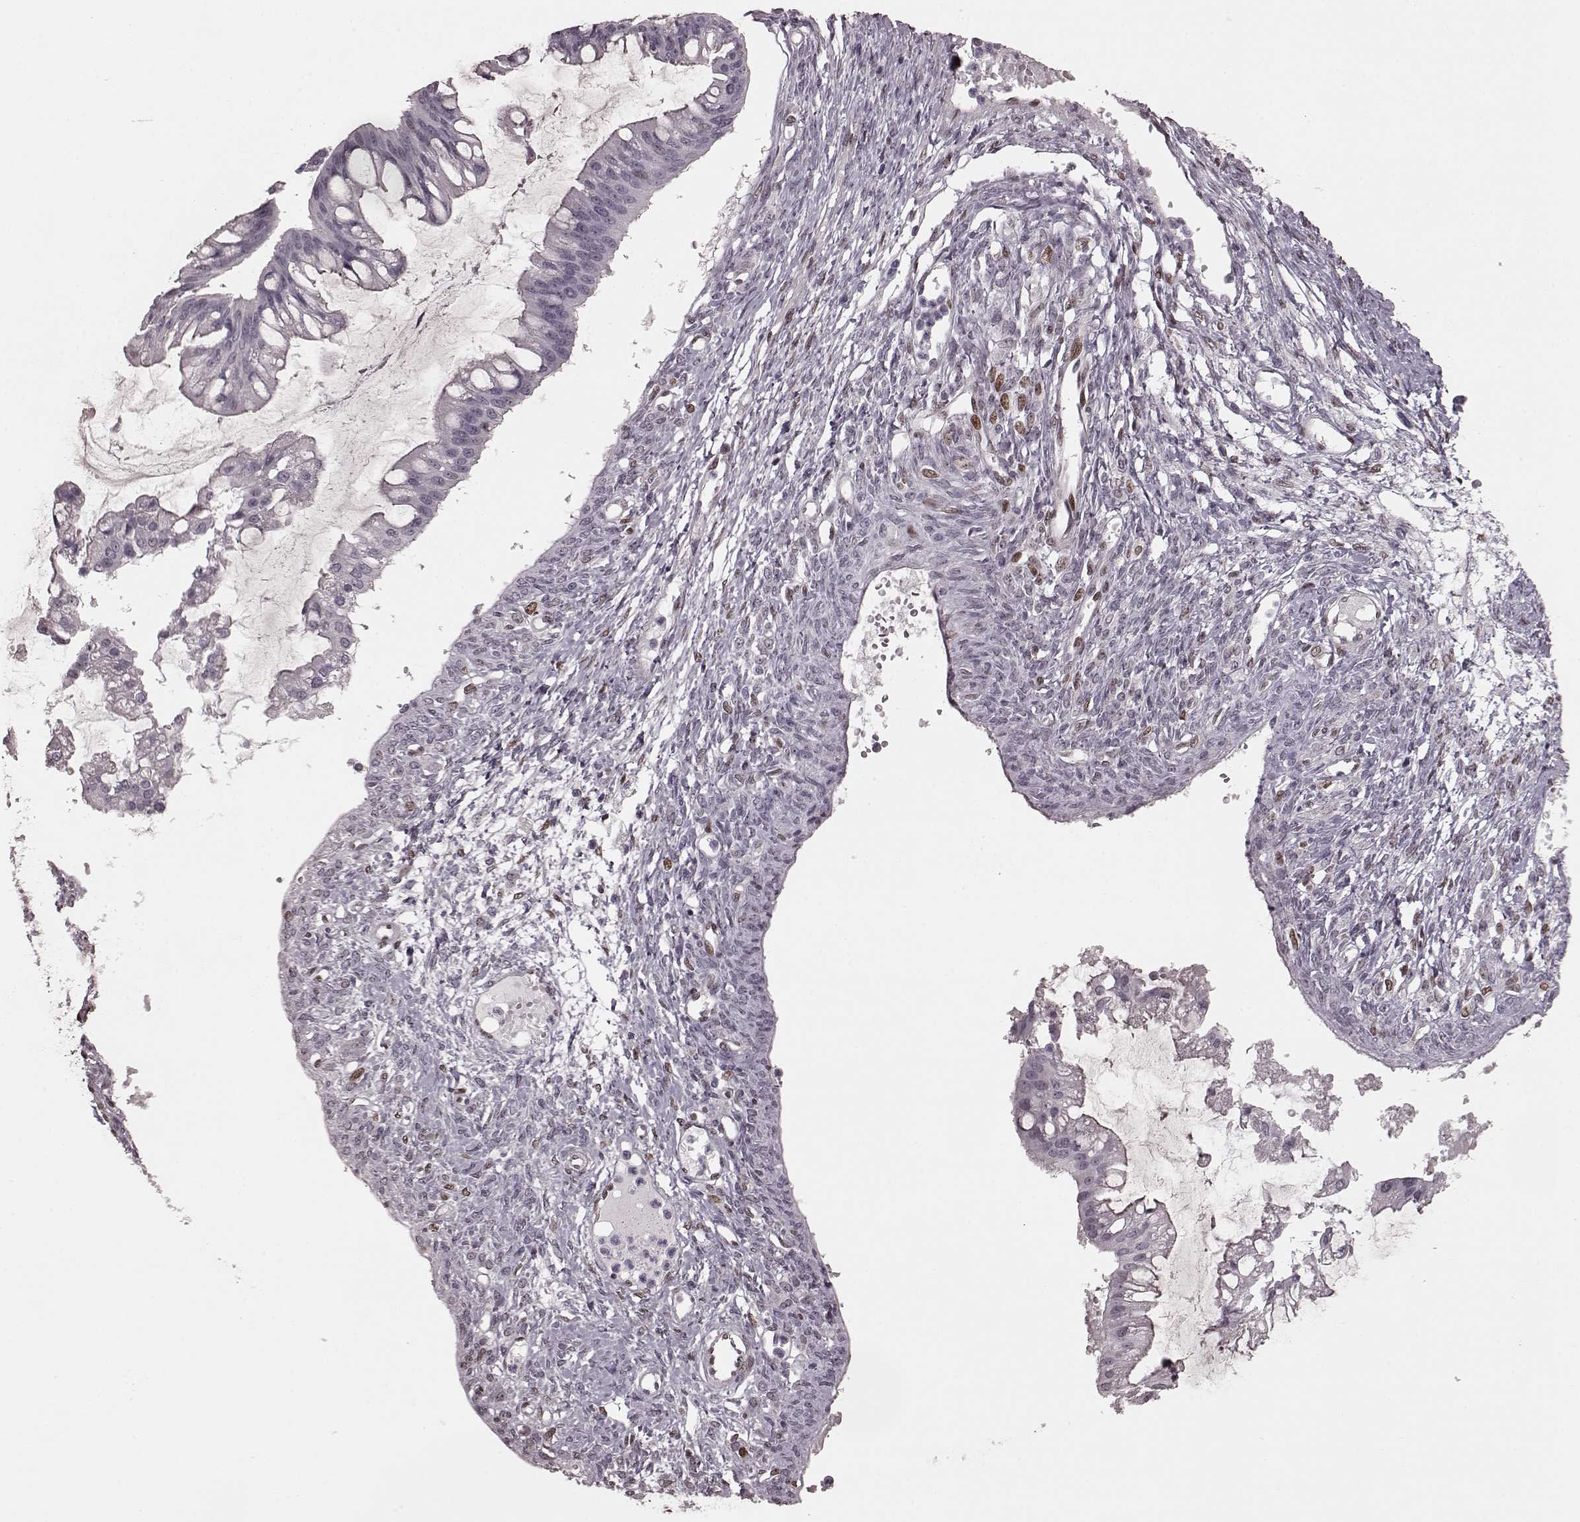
{"staining": {"intensity": "negative", "quantity": "none", "location": "none"}, "tissue": "ovarian cancer", "cell_type": "Tumor cells", "image_type": "cancer", "snomed": [{"axis": "morphology", "description": "Cystadenocarcinoma, mucinous, NOS"}, {"axis": "topography", "description": "Ovary"}], "caption": "Tumor cells show no significant protein expression in mucinous cystadenocarcinoma (ovarian).", "gene": "NR2C1", "patient": {"sex": "female", "age": 73}}